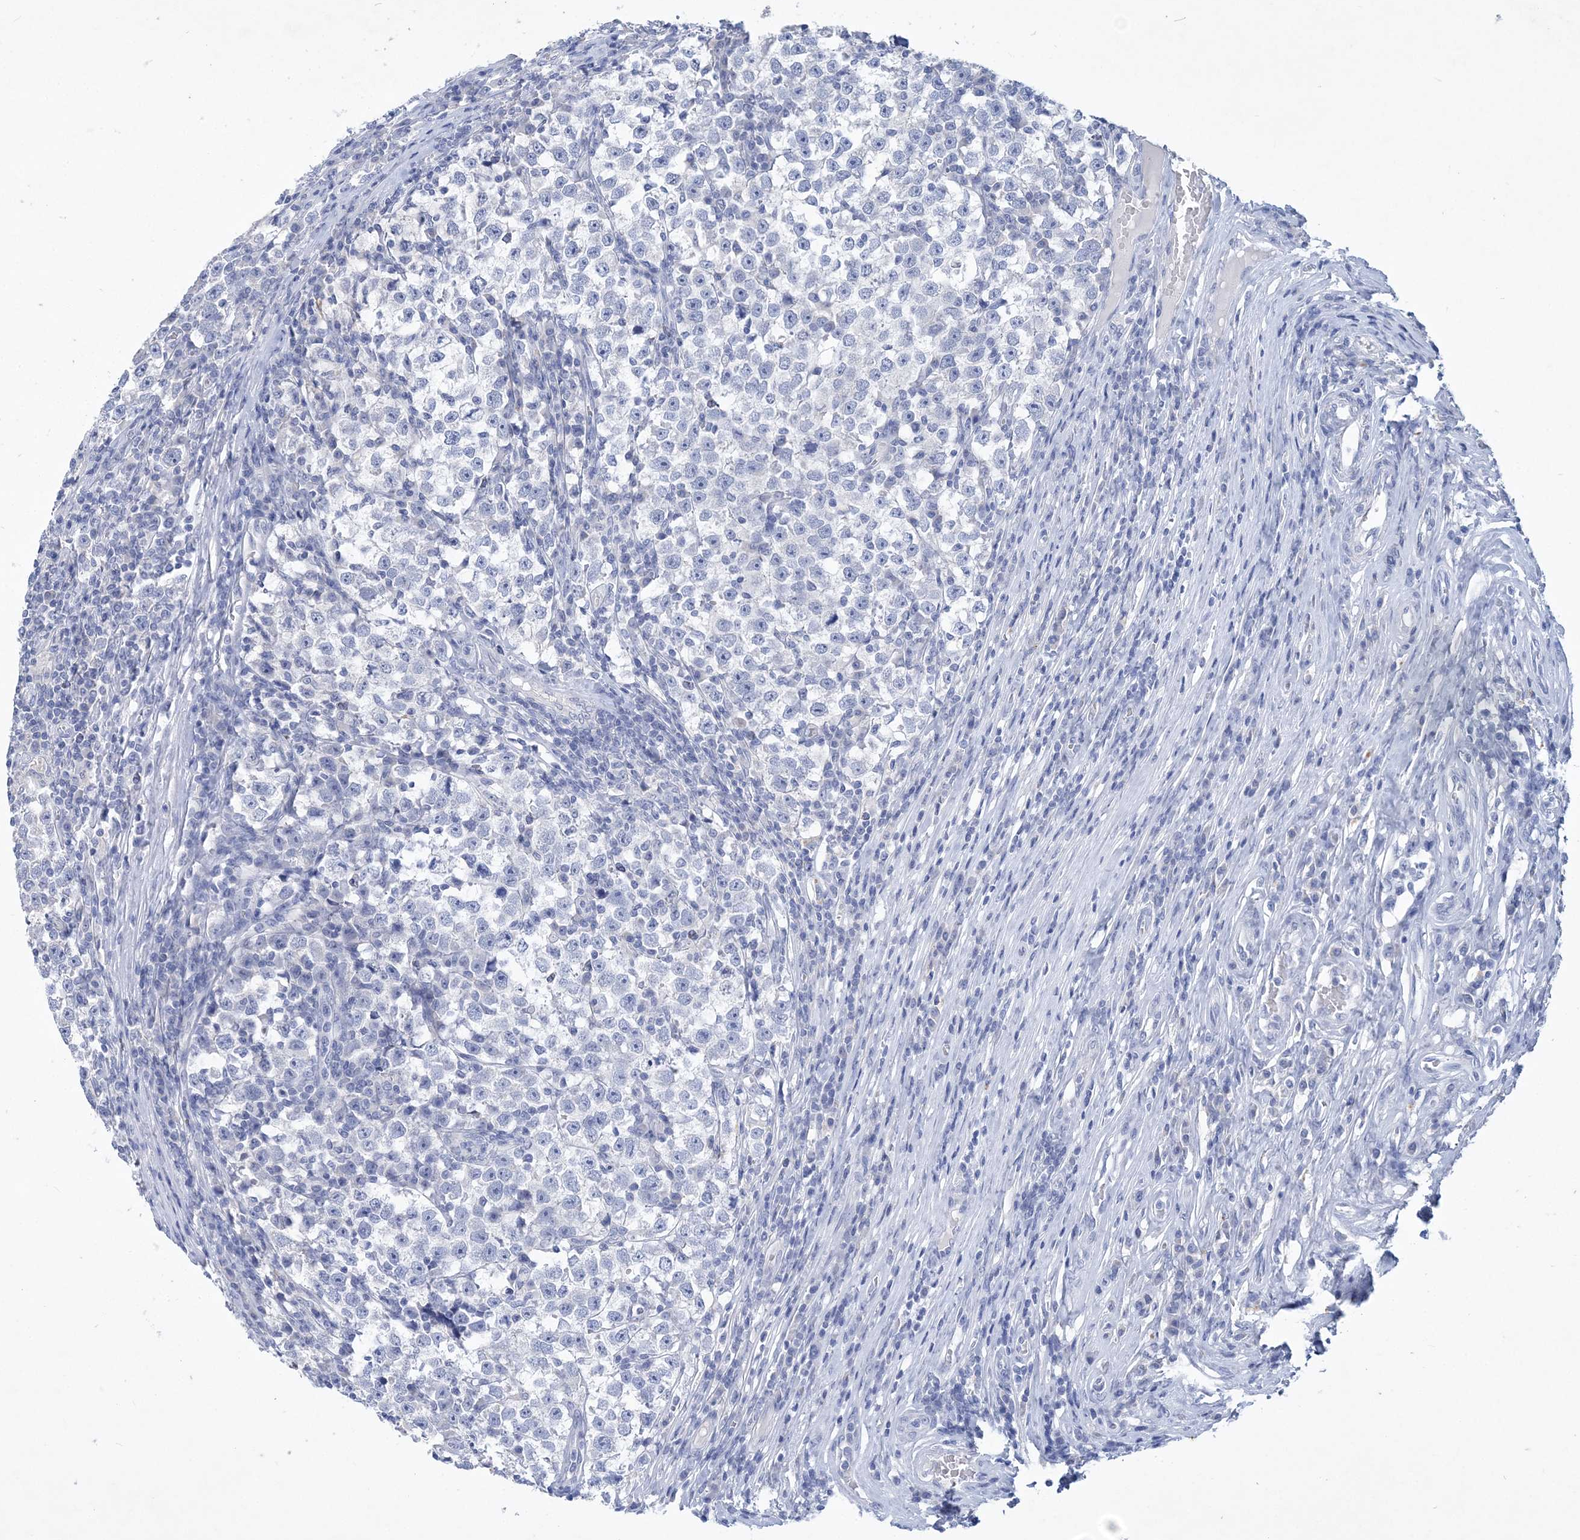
{"staining": {"intensity": "negative", "quantity": "none", "location": "none"}, "tissue": "testis cancer", "cell_type": "Tumor cells", "image_type": "cancer", "snomed": [{"axis": "morphology", "description": "Normal tissue, NOS"}, {"axis": "morphology", "description": "Seminoma, NOS"}, {"axis": "topography", "description": "Testis"}], "caption": "Tumor cells show no significant protein staining in testis cancer.", "gene": "COPS8", "patient": {"sex": "male", "age": 43}}